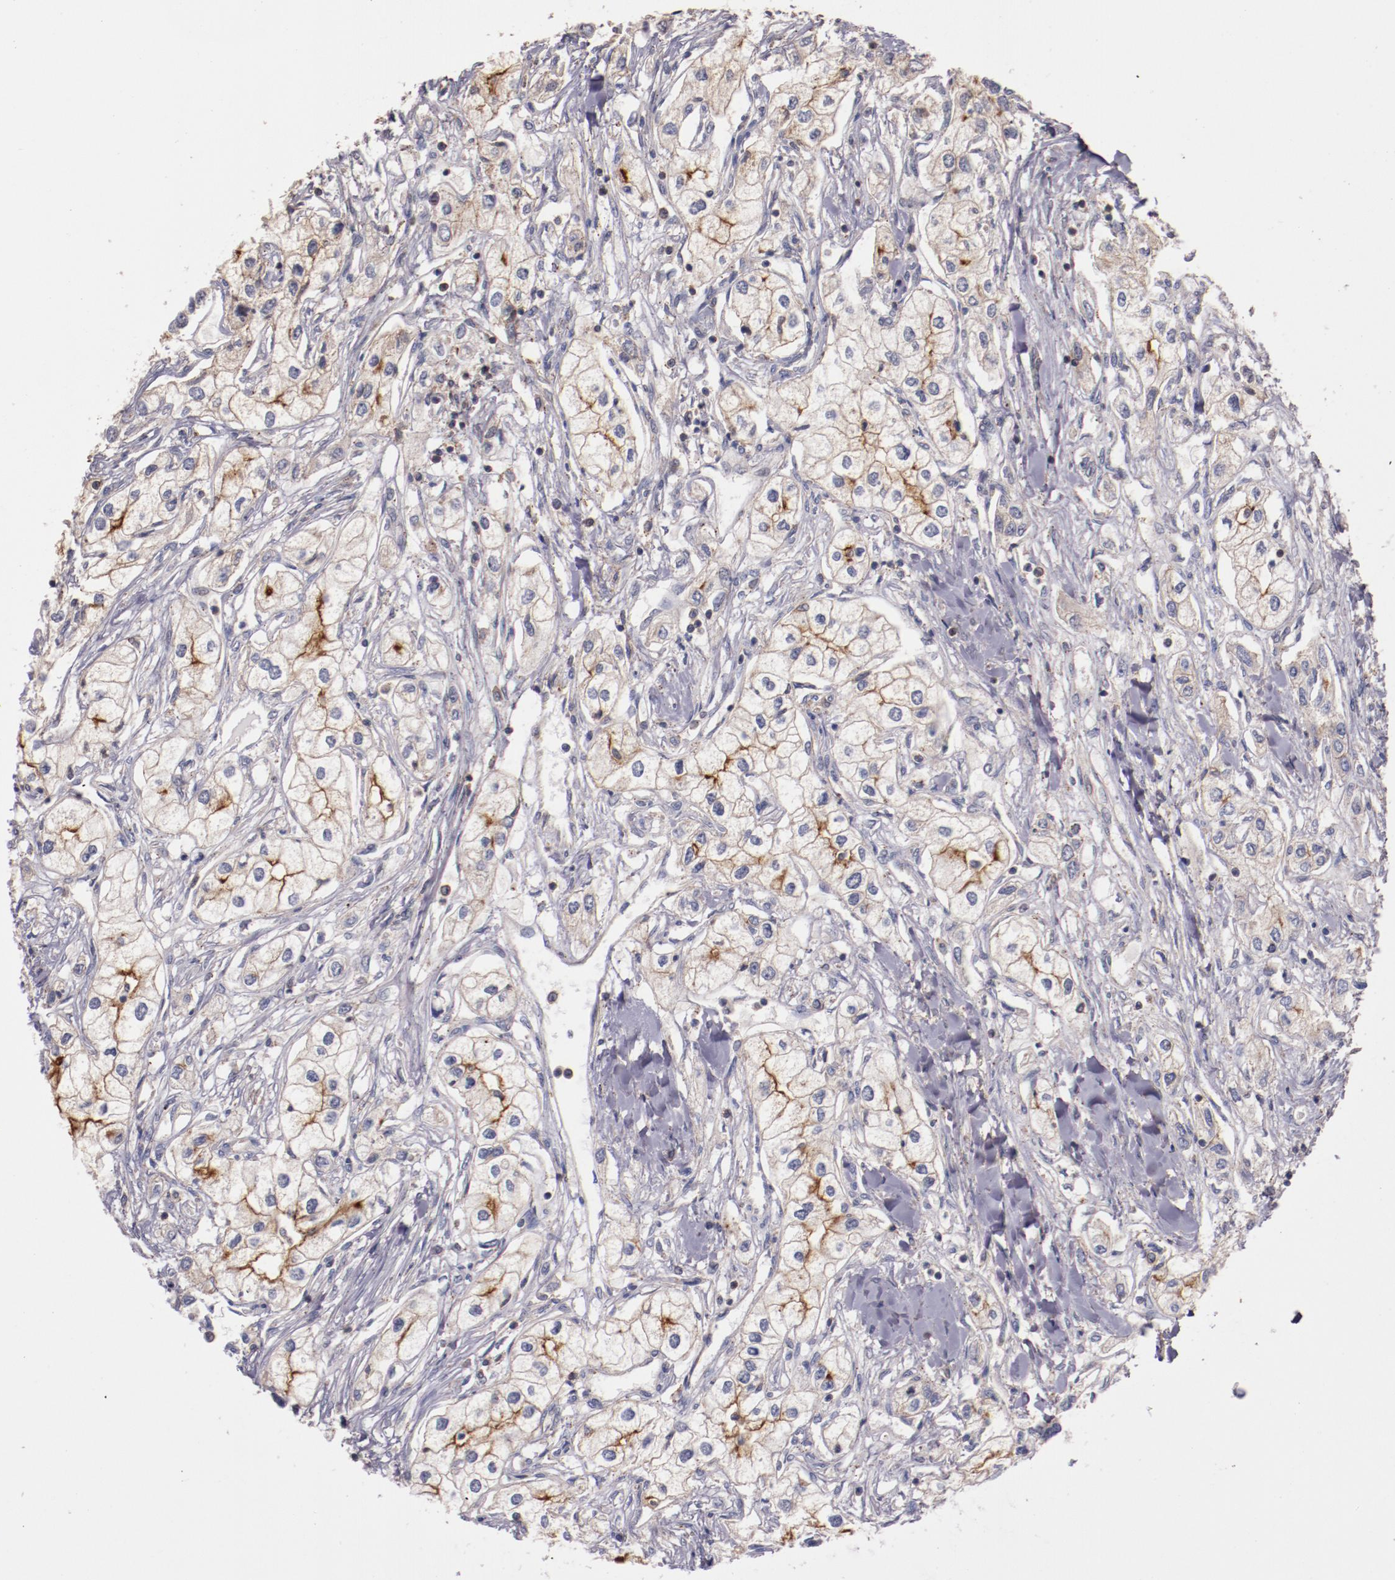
{"staining": {"intensity": "weak", "quantity": "25%-75%", "location": "cytoplasmic/membranous"}, "tissue": "renal cancer", "cell_type": "Tumor cells", "image_type": "cancer", "snomed": [{"axis": "morphology", "description": "Adenocarcinoma, NOS"}, {"axis": "topography", "description": "Kidney"}], "caption": "The image displays a brown stain indicating the presence of a protein in the cytoplasmic/membranous of tumor cells in renal adenocarcinoma. The staining was performed using DAB (3,3'-diaminobenzidine), with brown indicating positive protein expression. Nuclei are stained blue with hematoxylin.", "gene": "SYP", "patient": {"sex": "male", "age": 57}}